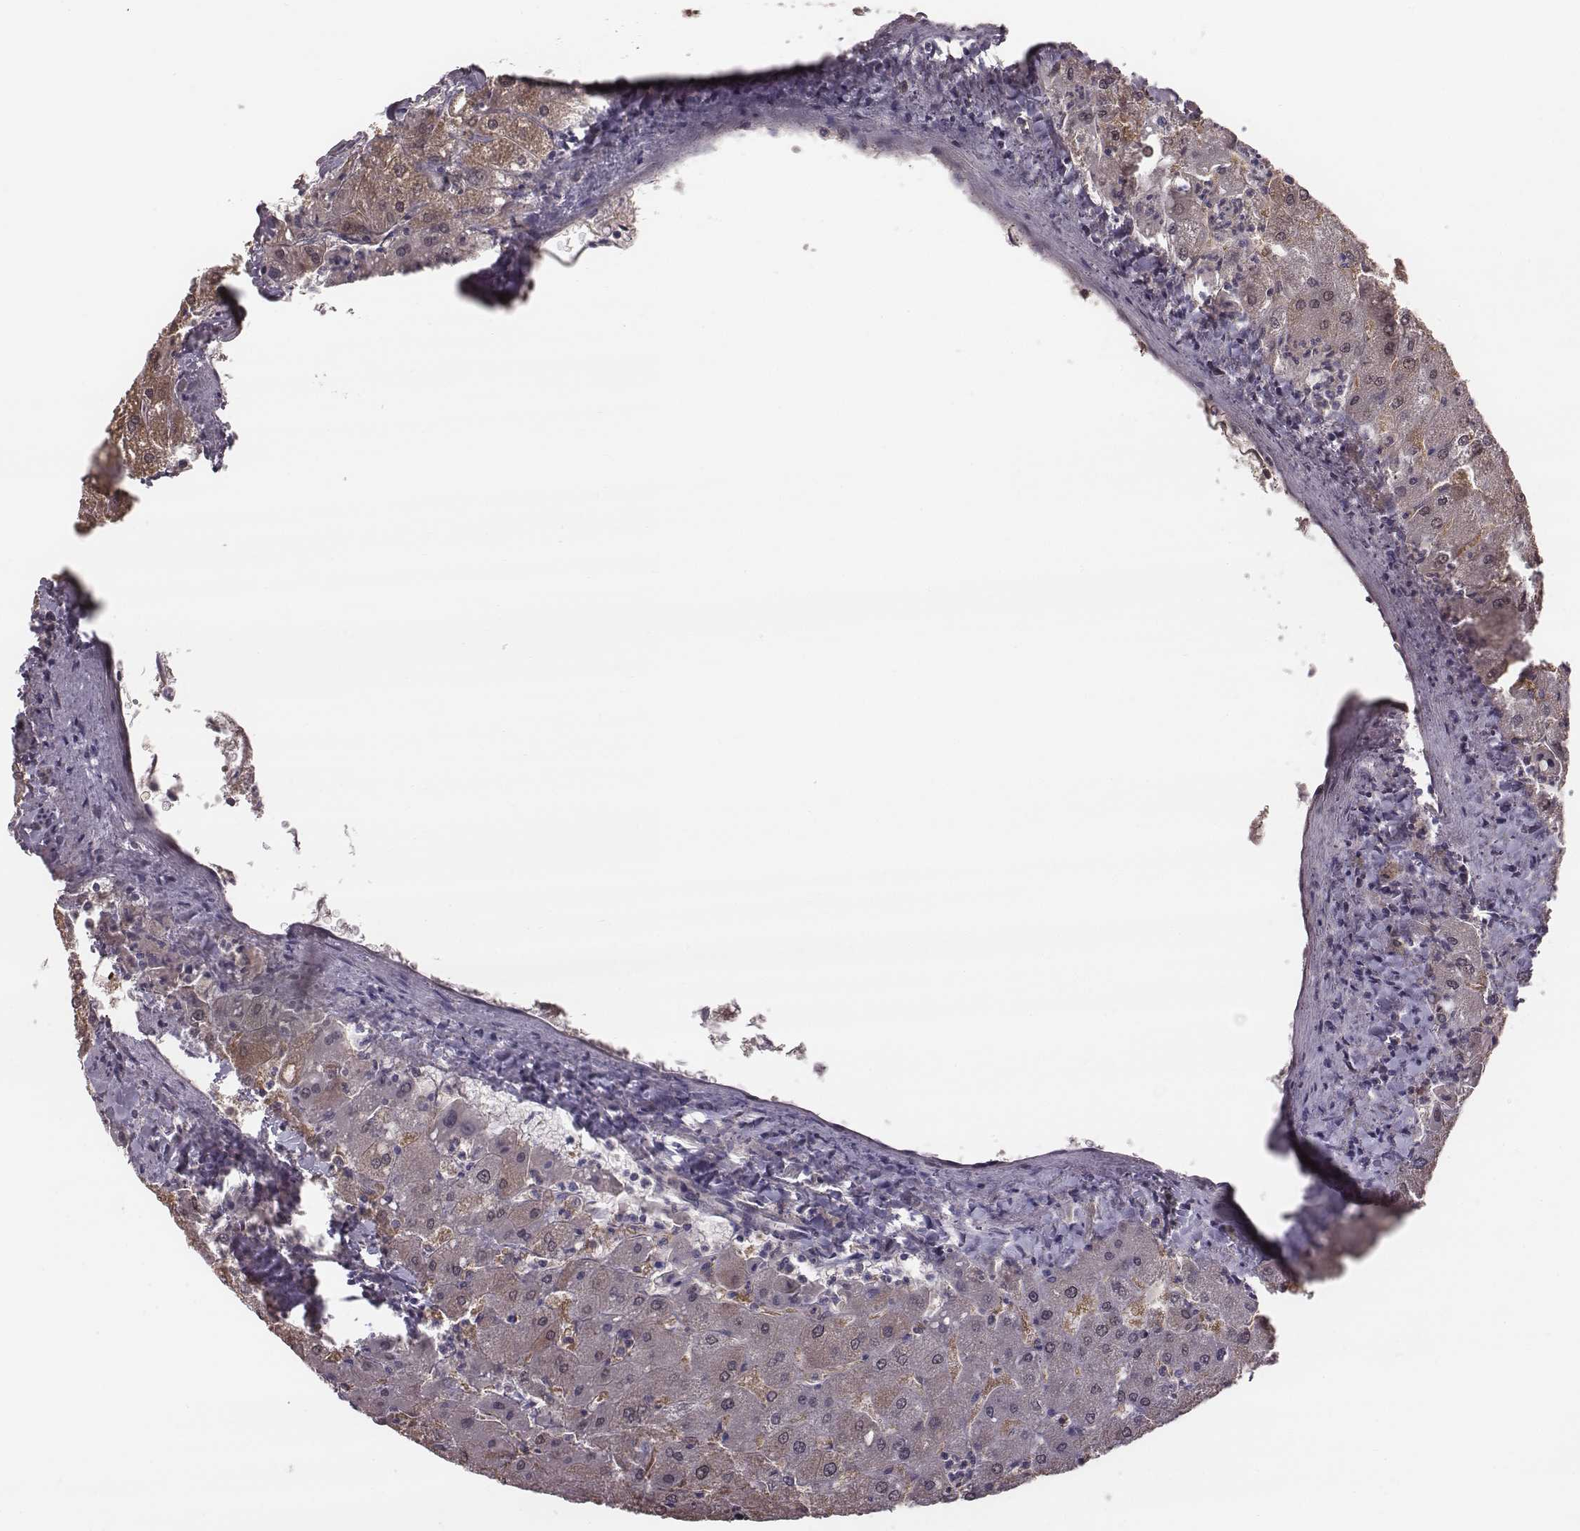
{"staining": {"intensity": "negative", "quantity": "none", "location": "none"}, "tissue": "liver", "cell_type": "Cholangiocytes", "image_type": "normal", "snomed": [{"axis": "morphology", "description": "Normal tissue, NOS"}, {"axis": "topography", "description": "Liver"}], "caption": "Photomicrograph shows no significant protein expression in cholangiocytes of normal liver. The staining is performed using DAB brown chromogen with nuclei counter-stained in using hematoxylin.", "gene": "CRISP1", "patient": {"sex": "male", "age": 67}}